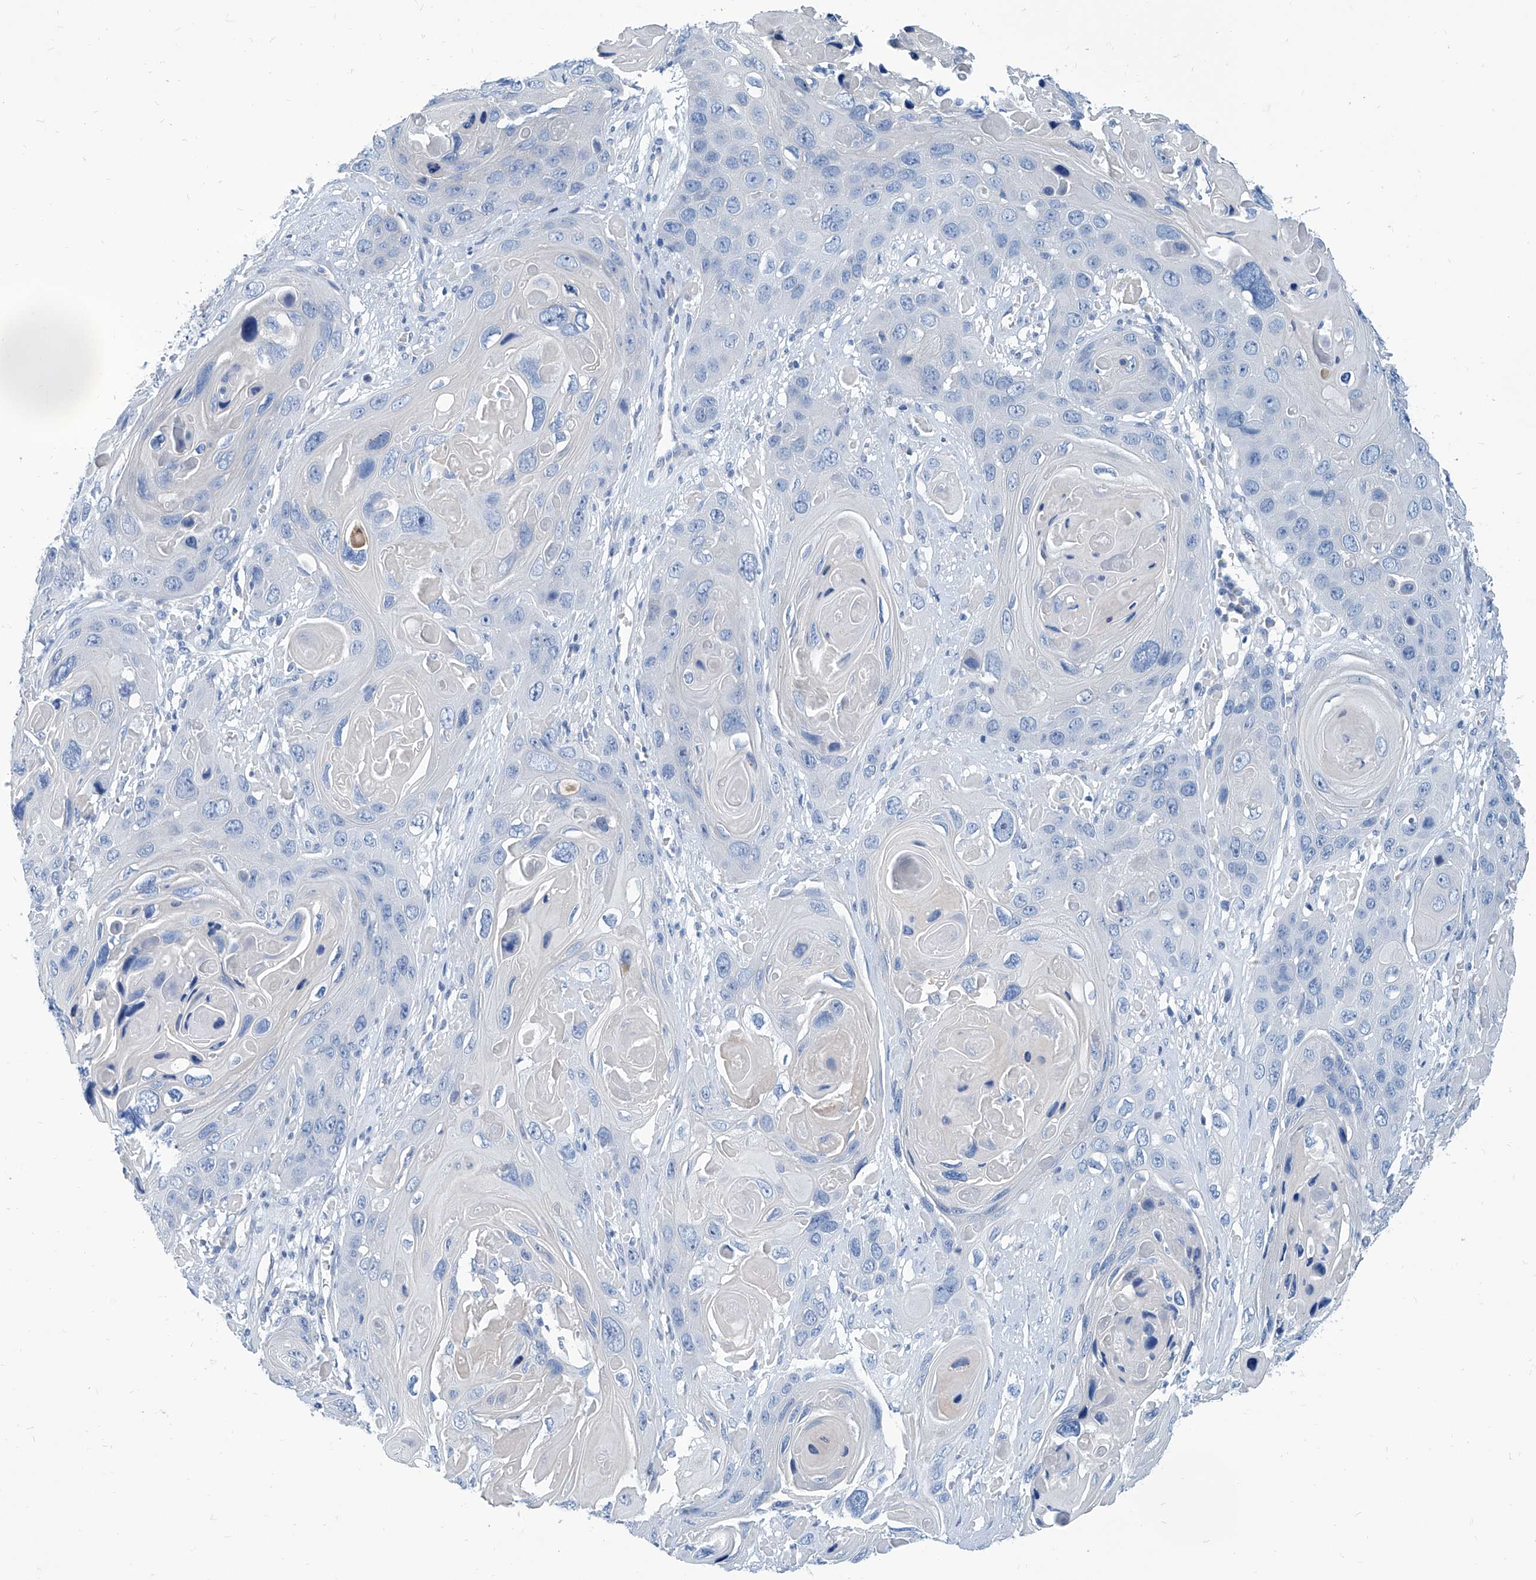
{"staining": {"intensity": "negative", "quantity": "none", "location": "none"}, "tissue": "skin cancer", "cell_type": "Tumor cells", "image_type": "cancer", "snomed": [{"axis": "morphology", "description": "Squamous cell carcinoma, NOS"}, {"axis": "topography", "description": "Skin"}], "caption": "An immunohistochemistry (IHC) image of squamous cell carcinoma (skin) is shown. There is no staining in tumor cells of squamous cell carcinoma (skin).", "gene": "ZNF519", "patient": {"sex": "male", "age": 55}}